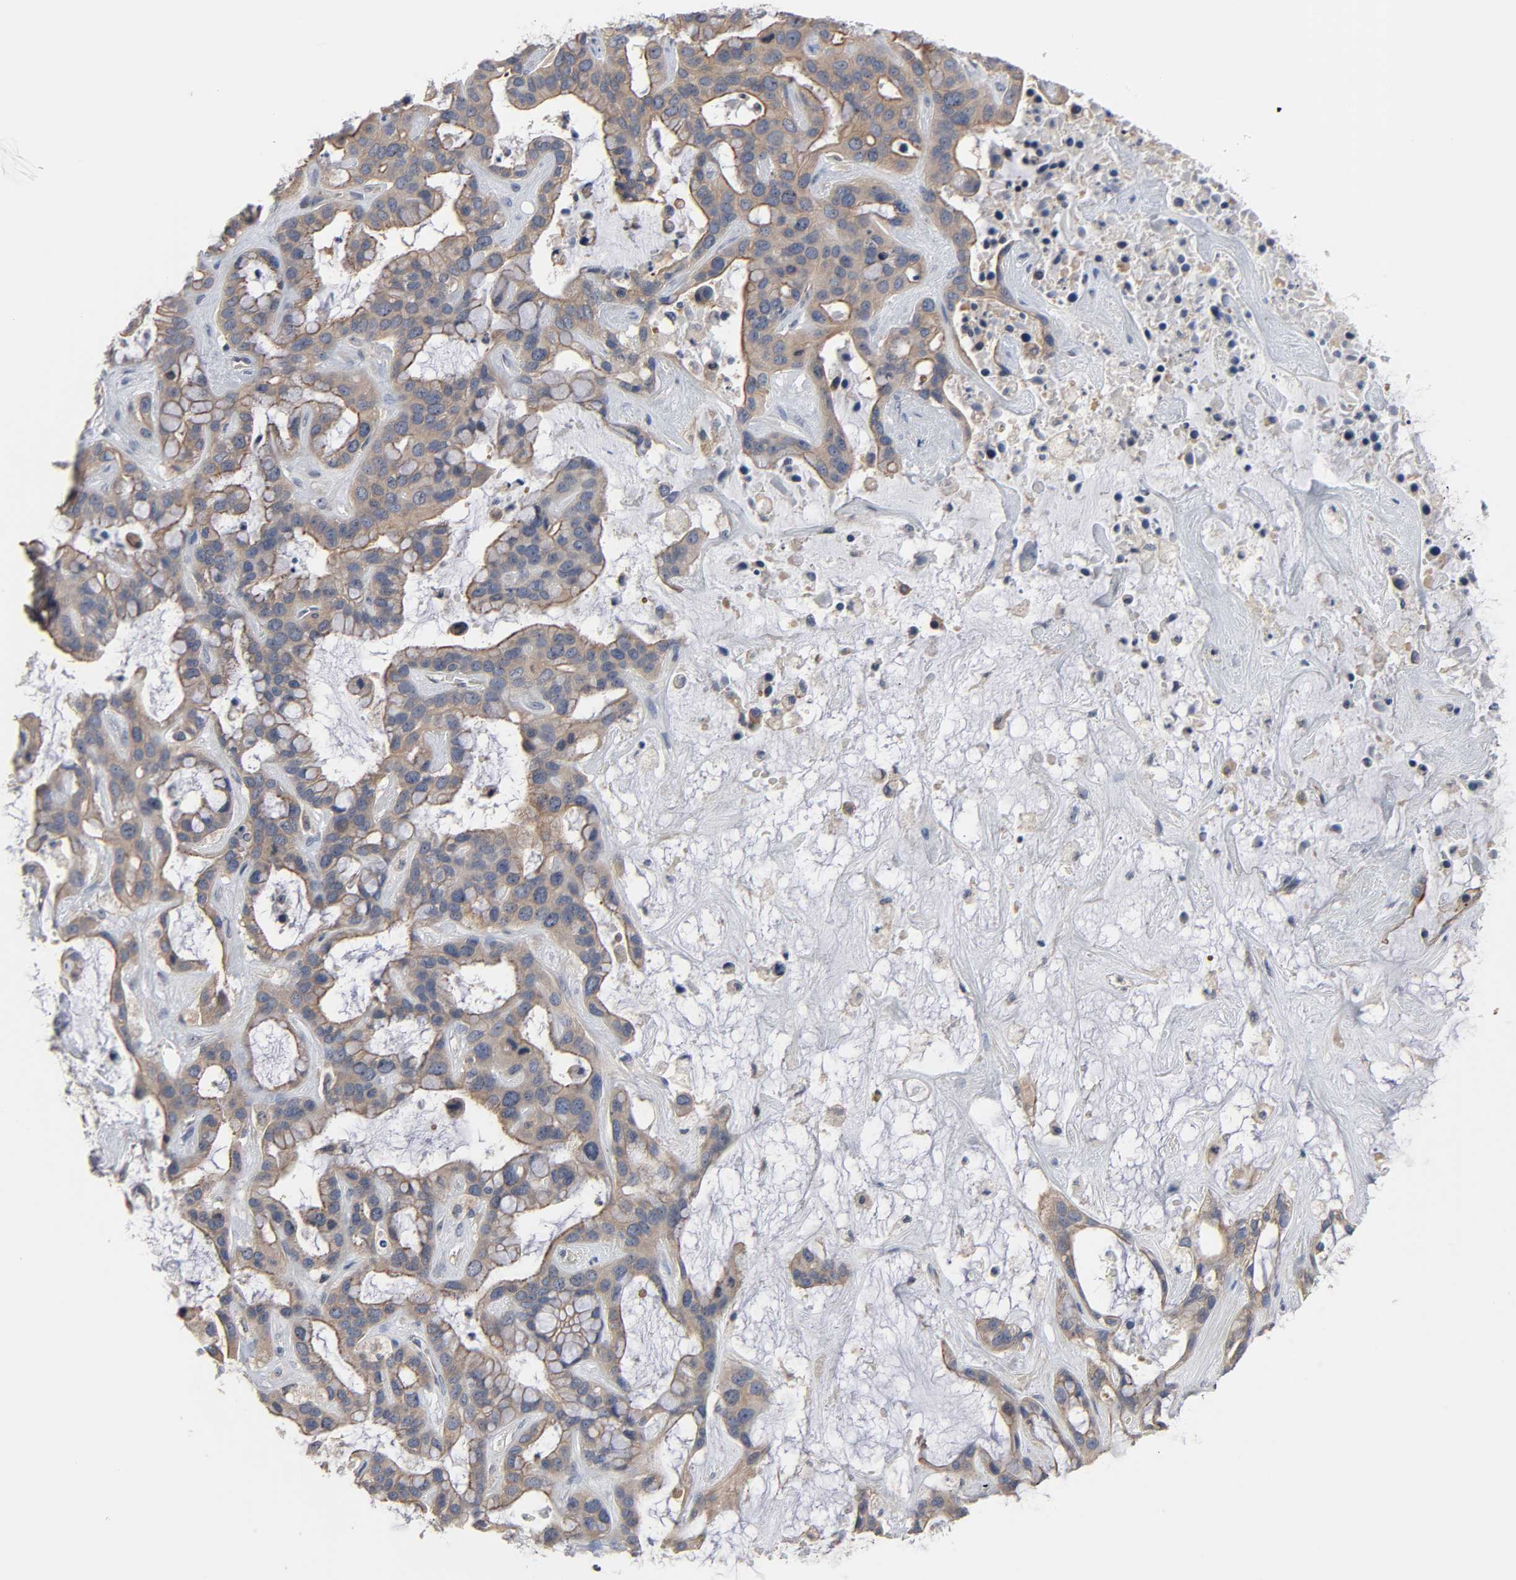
{"staining": {"intensity": "moderate", "quantity": ">75%", "location": "cytoplasmic/membranous"}, "tissue": "liver cancer", "cell_type": "Tumor cells", "image_type": "cancer", "snomed": [{"axis": "morphology", "description": "Cholangiocarcinoma"}, {"axis": "topography", "description": "Liver"}], "caption": "Immunohistochemical staining of liver cancer (cholangiocarcinoma) reveals medium levels of moderate cytoplasmic/membranous staining in approximately >75% of tumor cells. The staining is performed using DAB (3,3'-diaminobenzidine) brown chromogen to label protein expression. The nuclei are counter-stained blue using hematoxylin.", "gene": "DDX10", "patient": {"sex": "female", "age": 65}}